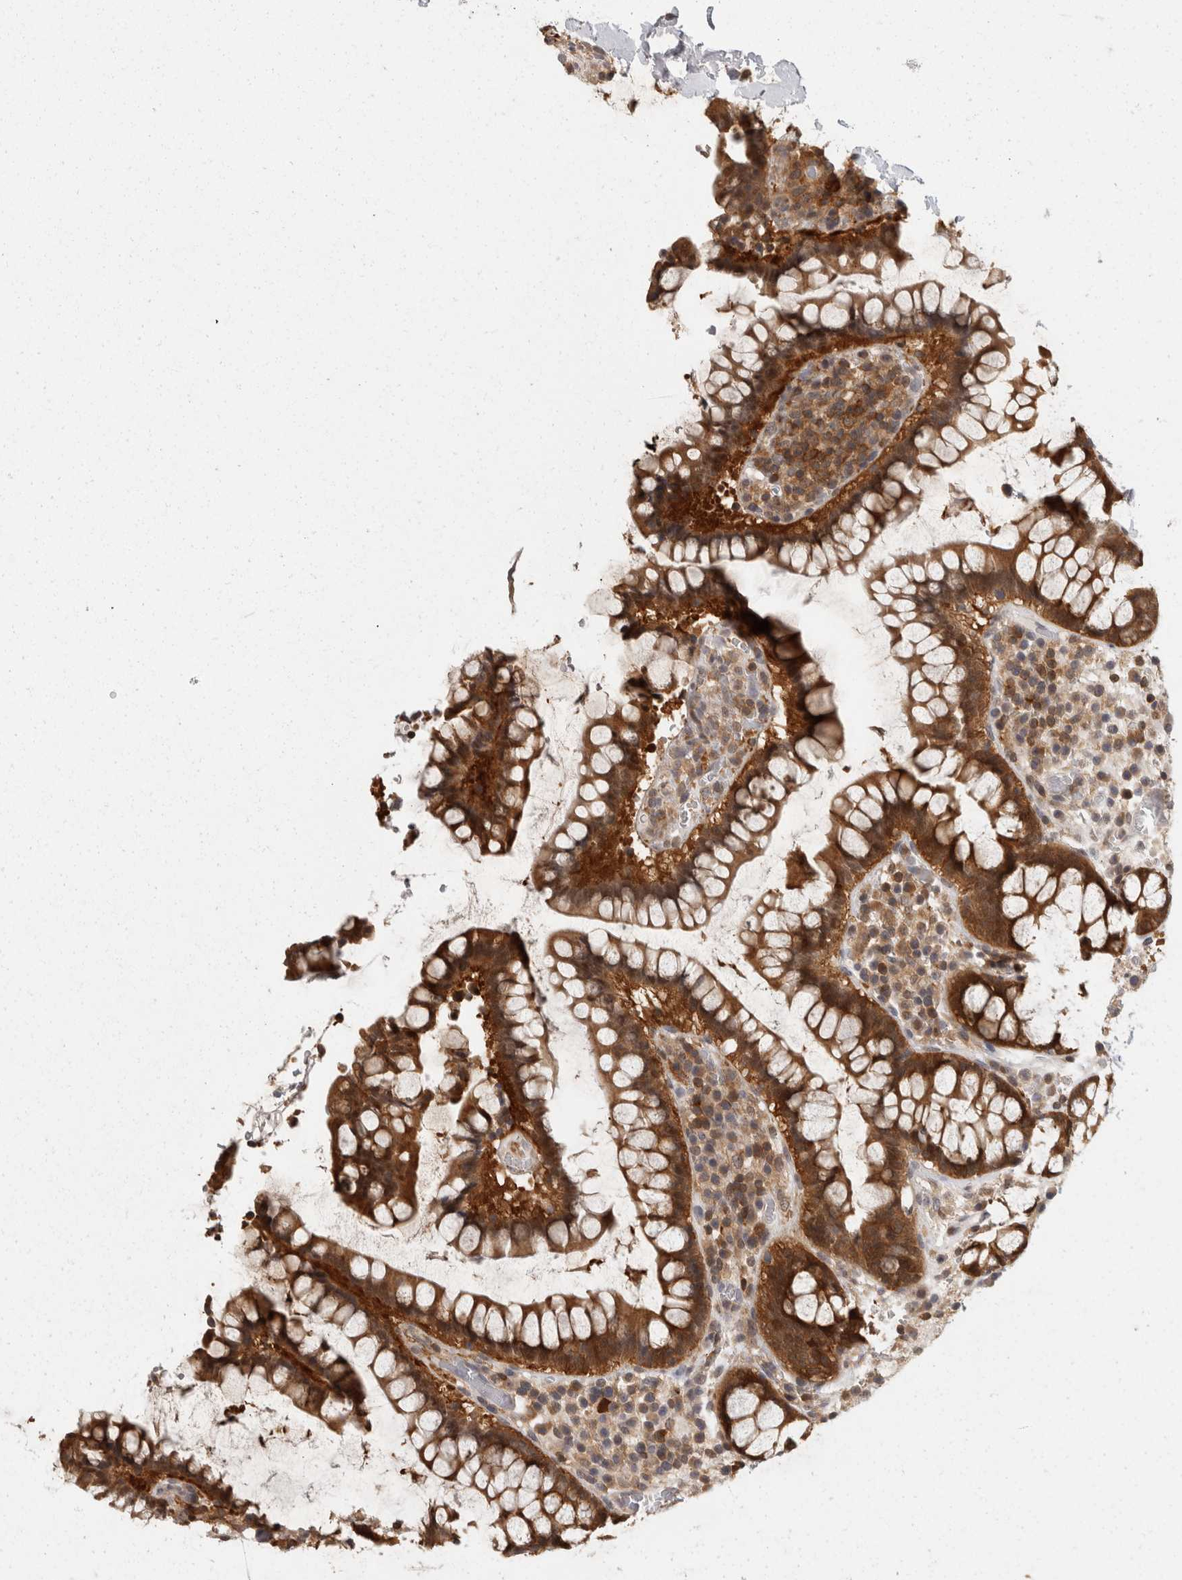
{"staining": {"intensity": "weak", "quantity": ">75%", "location": "cytoplasmic/membranous"}, "tissue": "colon", "cell_type": "Endothelial cells", "image_type": "normal", "snomed": [{"axis": "morphology", "description": "Normal tissue, NOS"}, {"axis": "topography", "description": "Colon"}], "caption": "A histopathology image of colon stained for a protein exhibits weak cytoplasmic/membranous brown staining in endothelial cells.", "gene": "ACAT2", "patient": {"sex": "female", "age": 79}}